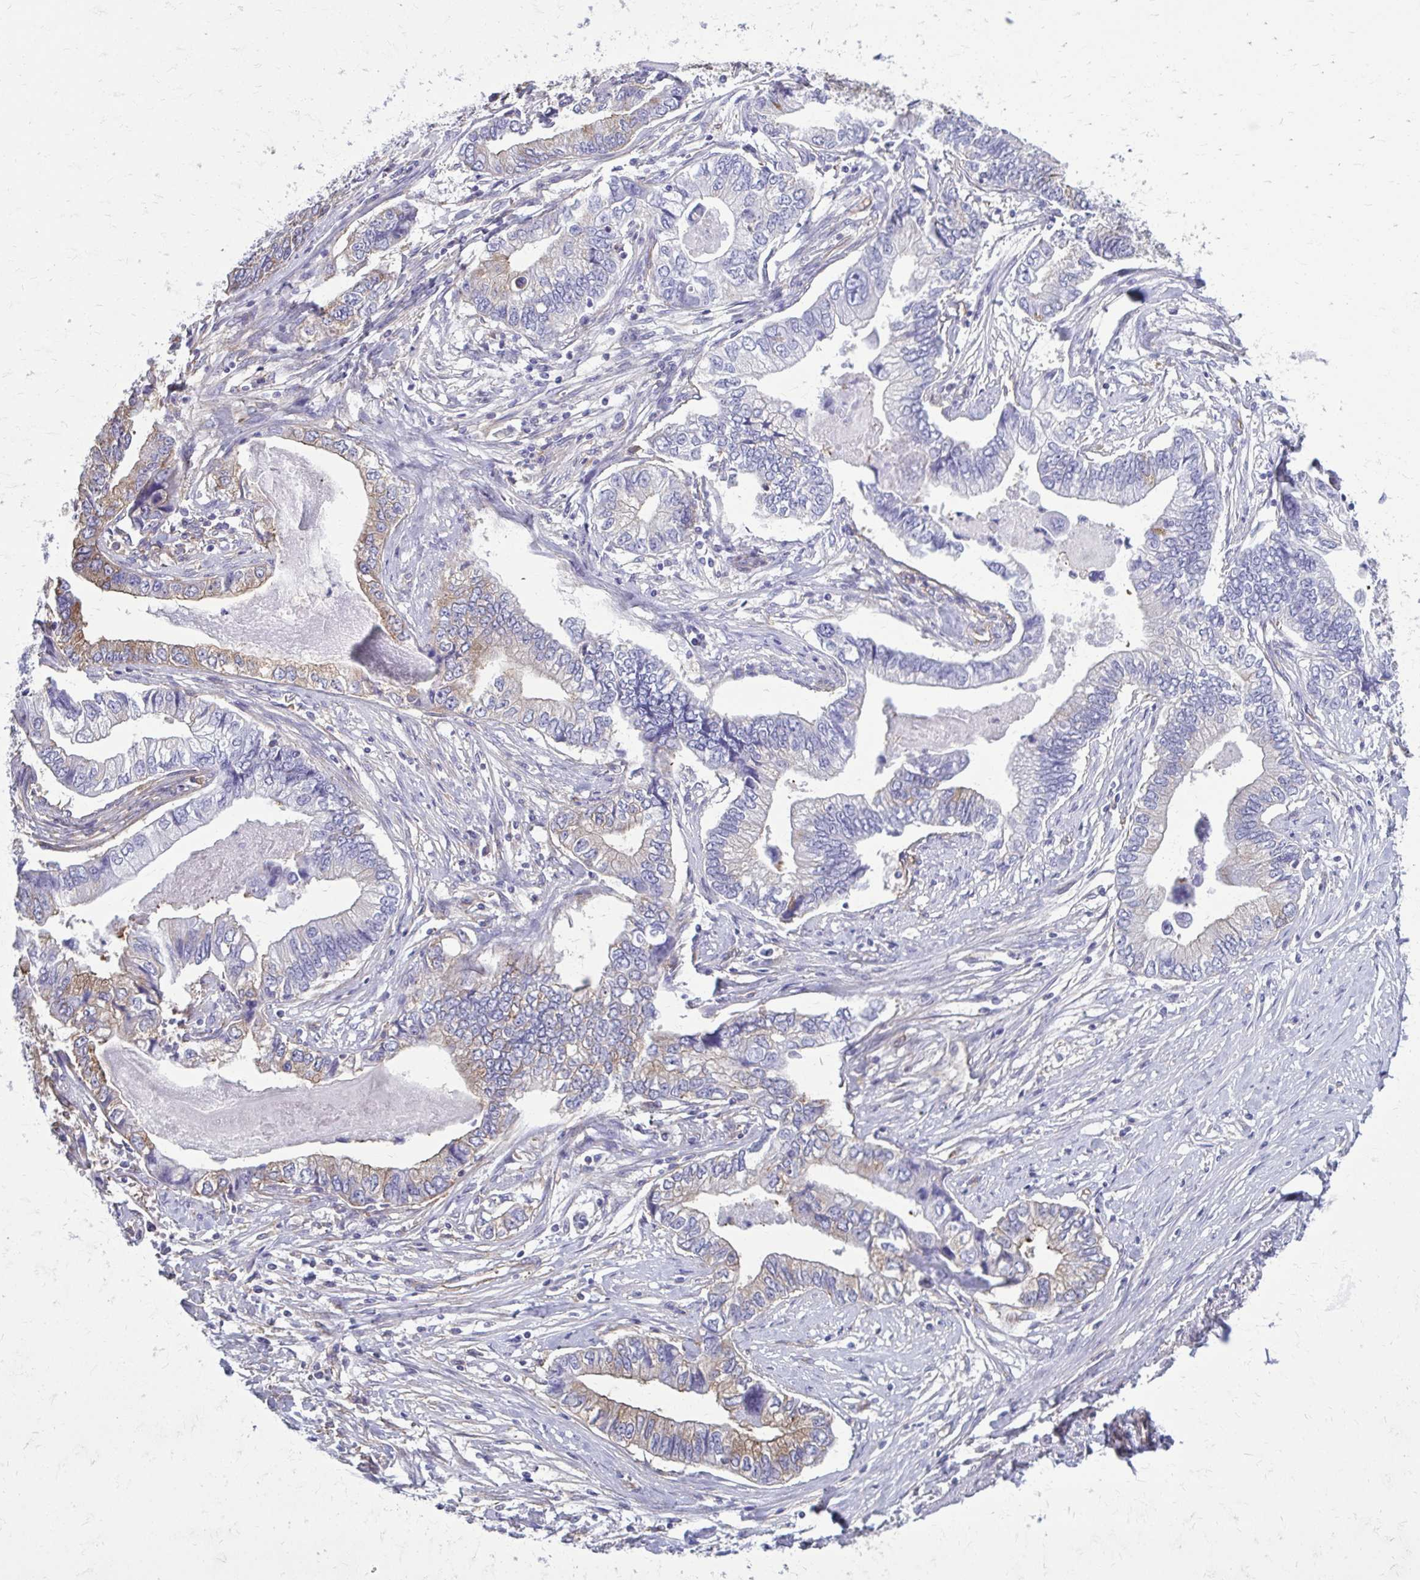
{"staining": {"intensity": "moderate", "quantity": "25%-75%", "location": "cytoplasmic/membranous"}, "tissue": "stomach cancer", "cell_type": "Tumor cells", "image_type": "cancer", "snomed": [{"axis": "morphology", "description": "Adenocarcinoma, NOS"}, {"axis": "topography", "description": "Pancreas"}, {"axis": "topography", "description": "Stomach, upper"}], "caption": "The immunohistochemical stain labels moderate cytoplasmic/membranous positivity in tumor cells of stomach adenocarcinoma tissue. The protein is shown in brown color, while the nuclei are stained blue.", "gene": "CLTA", "patient": {"sex": "male", "age": 77}}